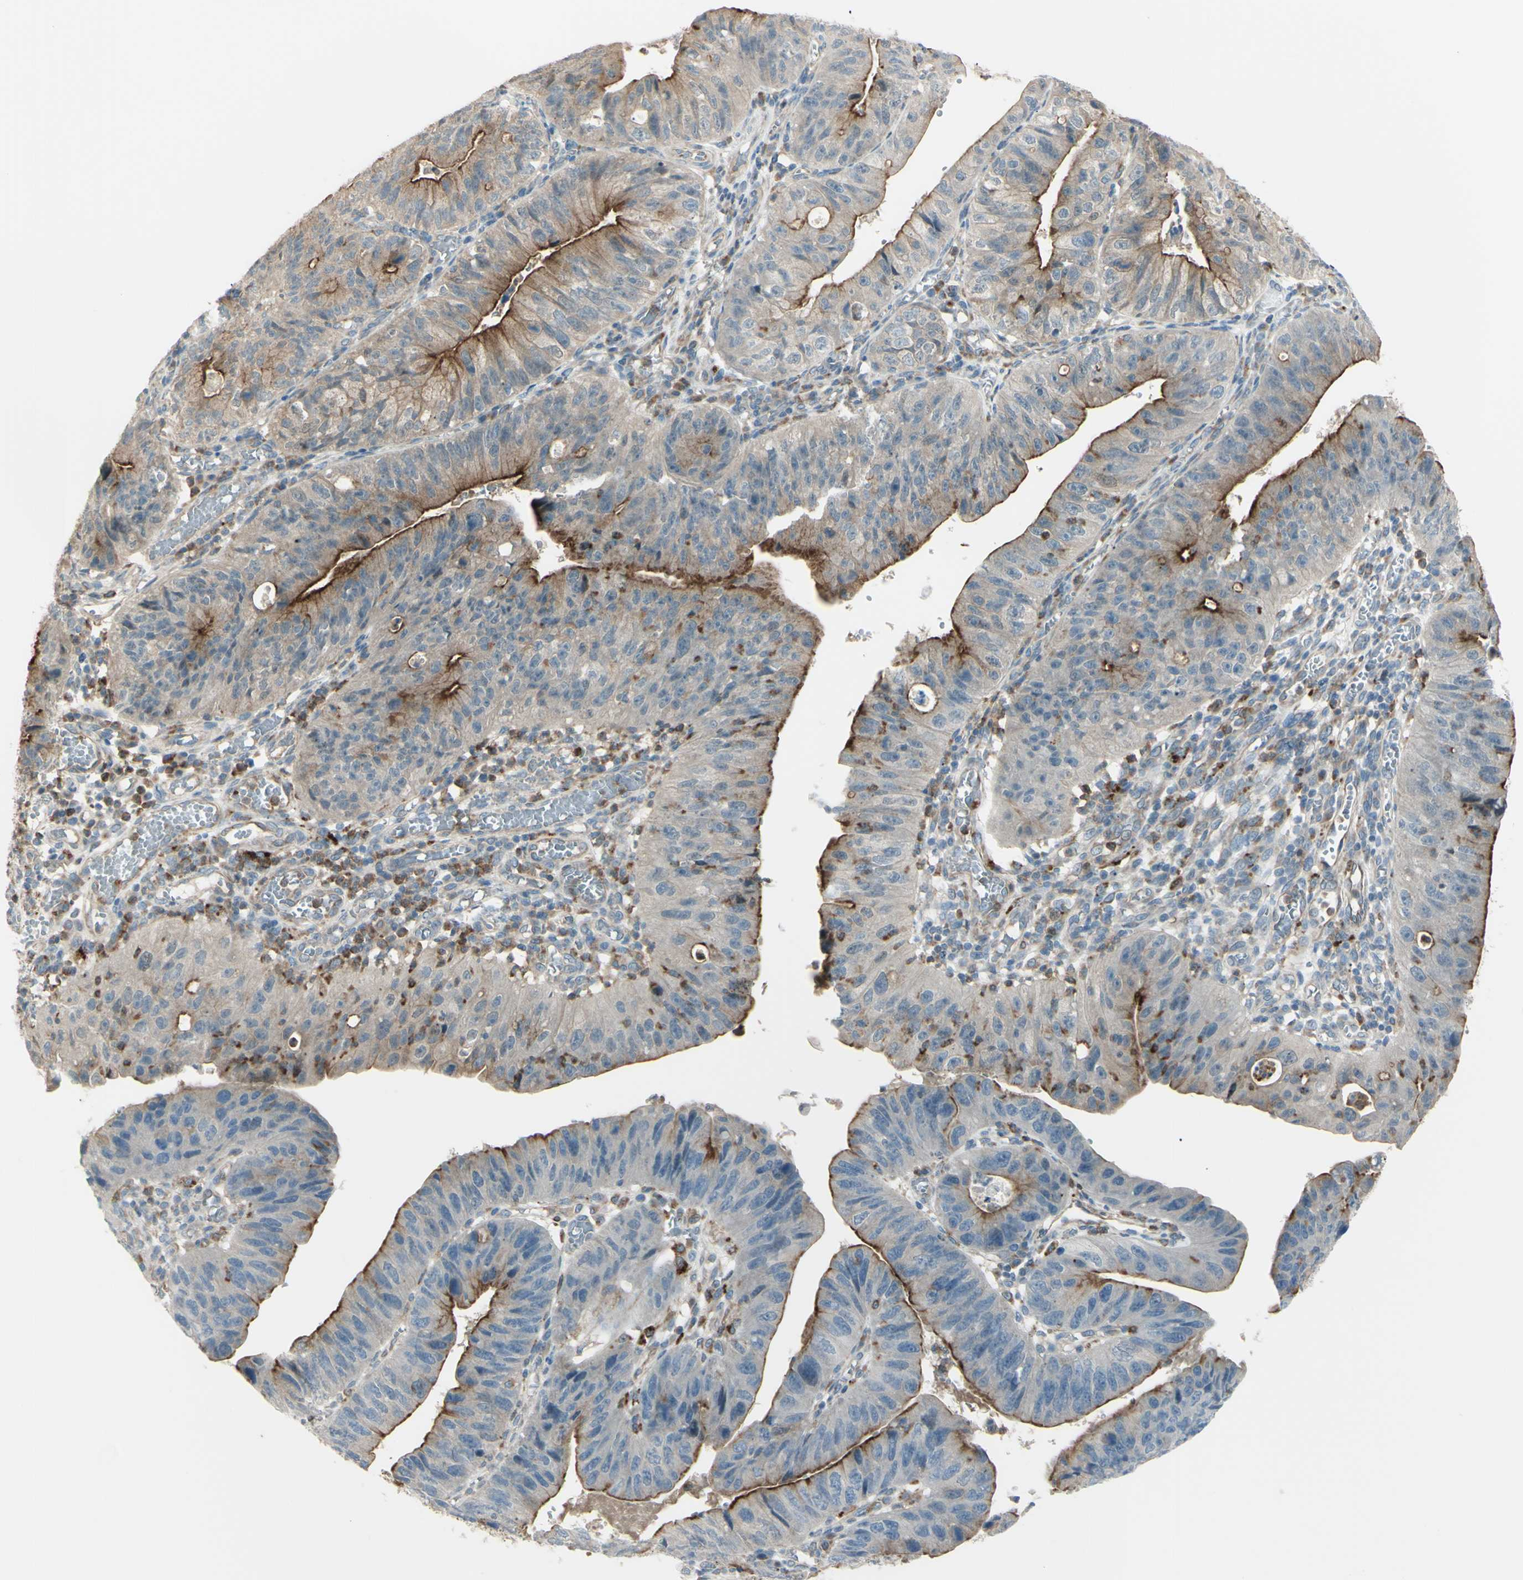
{"staining": {"intensity": "strong", "quantity": "25%-75%", "location": "cytoplasmic/membranous"}, "tissue": "stomach cancer", "cell_type": "Tumor cells", "image_type": "cancer", "snomed": [{"axis": "morphology", "description": "Adenocarcinoma, NOS"}, {"axis": "topography", "description": "Stomach"}], "caption": "Brown immunohistochemical staining in adenocarcinoma (stomach) exhibits strong cytoplasmic/membranous positivity in about 25%-75% of tumor cells.", "gene": "LMTK2", "patient": {"sex": "male", "age": 59}}